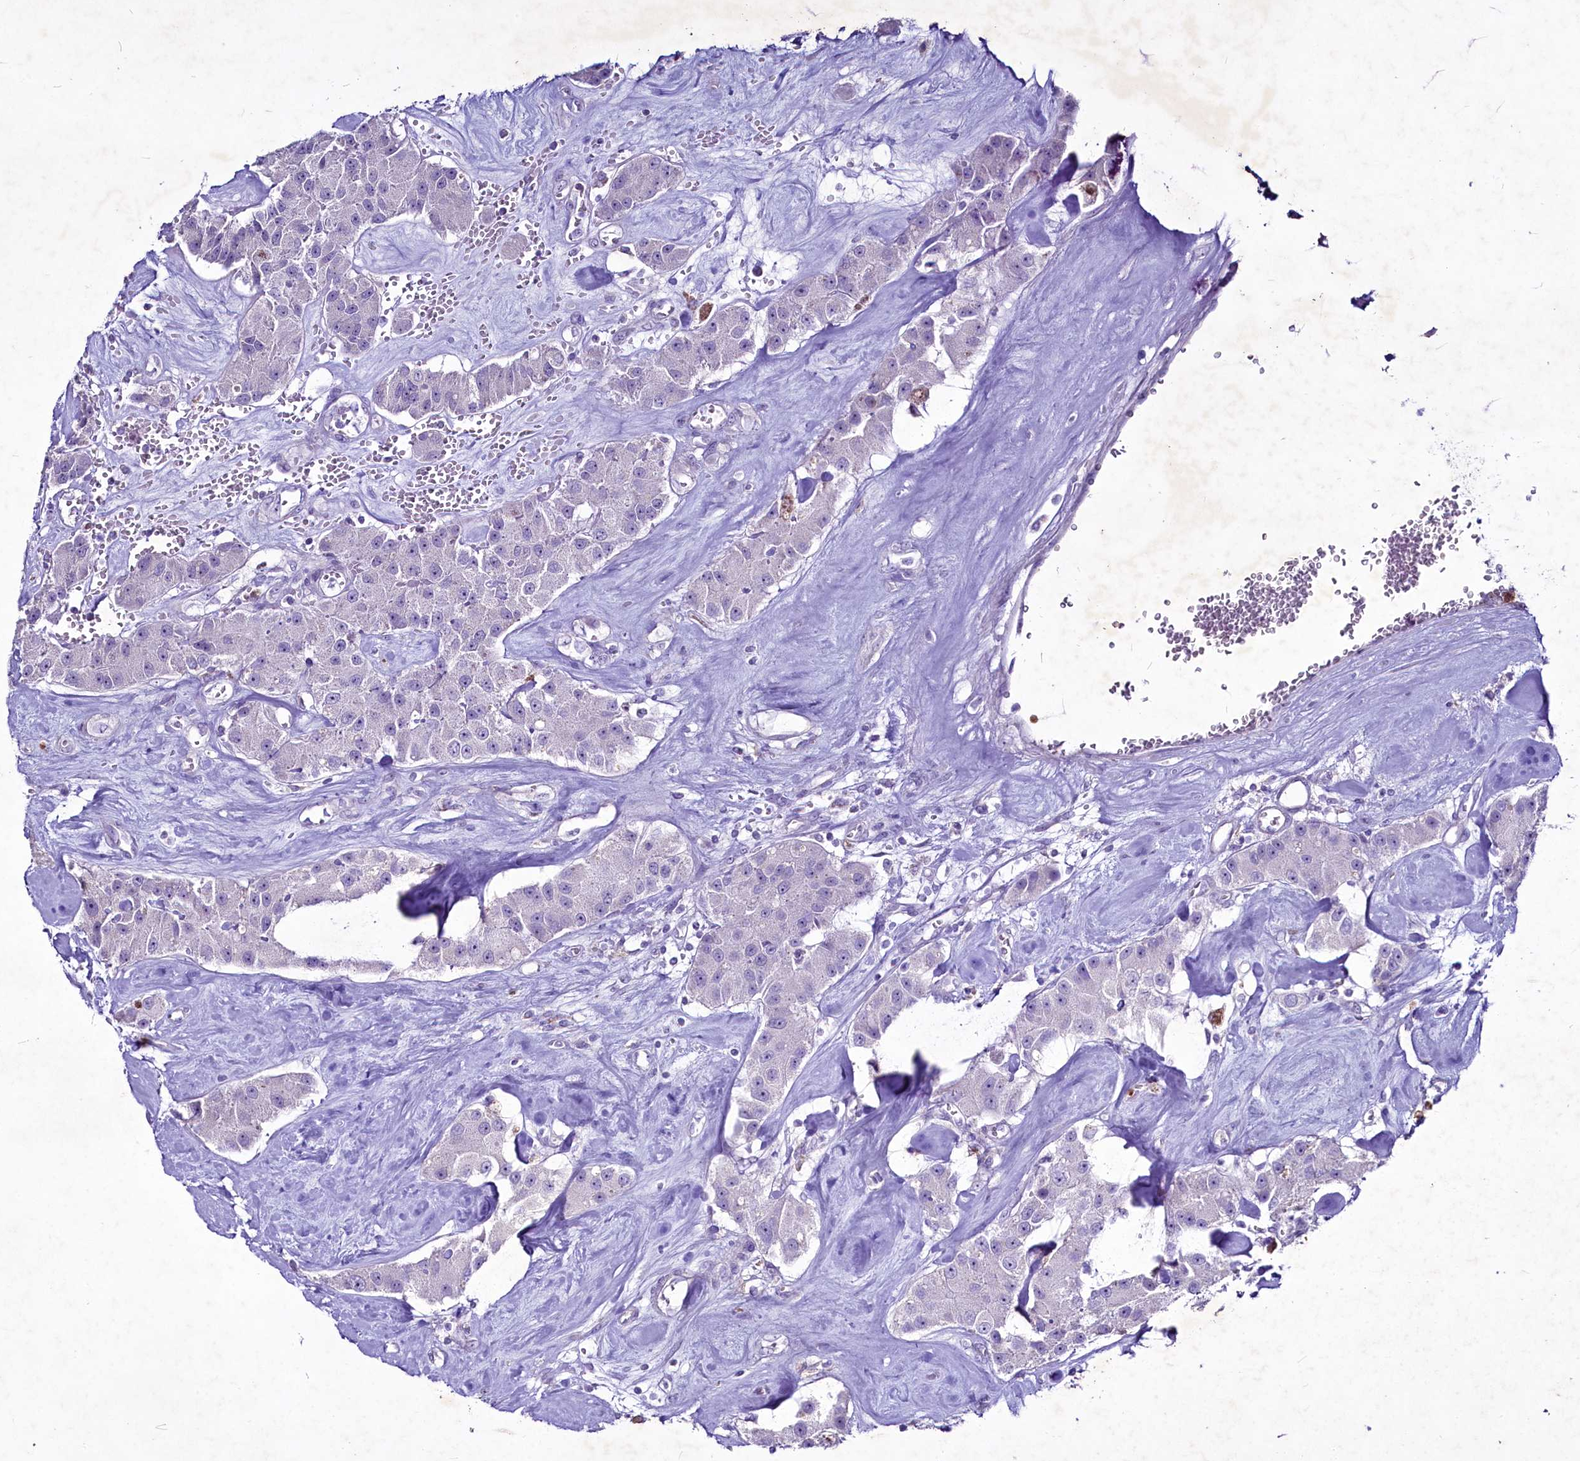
{"staining": {"intensity": "negative", "quantity": "none", "location": "none"}, "tissue": "carcinoid", "cell_type": "Tumor cells", "image_type": "cancer", "snomed": [{"axis": "morphology", "description": "Carcinoid, malignant, NOS"}, {"axis": "topography", "description": "Pancreas"}], "caption": "A high-resolution photomicrograph shows immunohistochemistry staining of carcinoid (malignant), which exhibits no significant positivity in tumor cells. (DAB (3,3'-diaminobenzidine) immunohistochemistry, high magnification).", "gene": "FAM209B", "patient": {"sex": "male", "age": 41}}